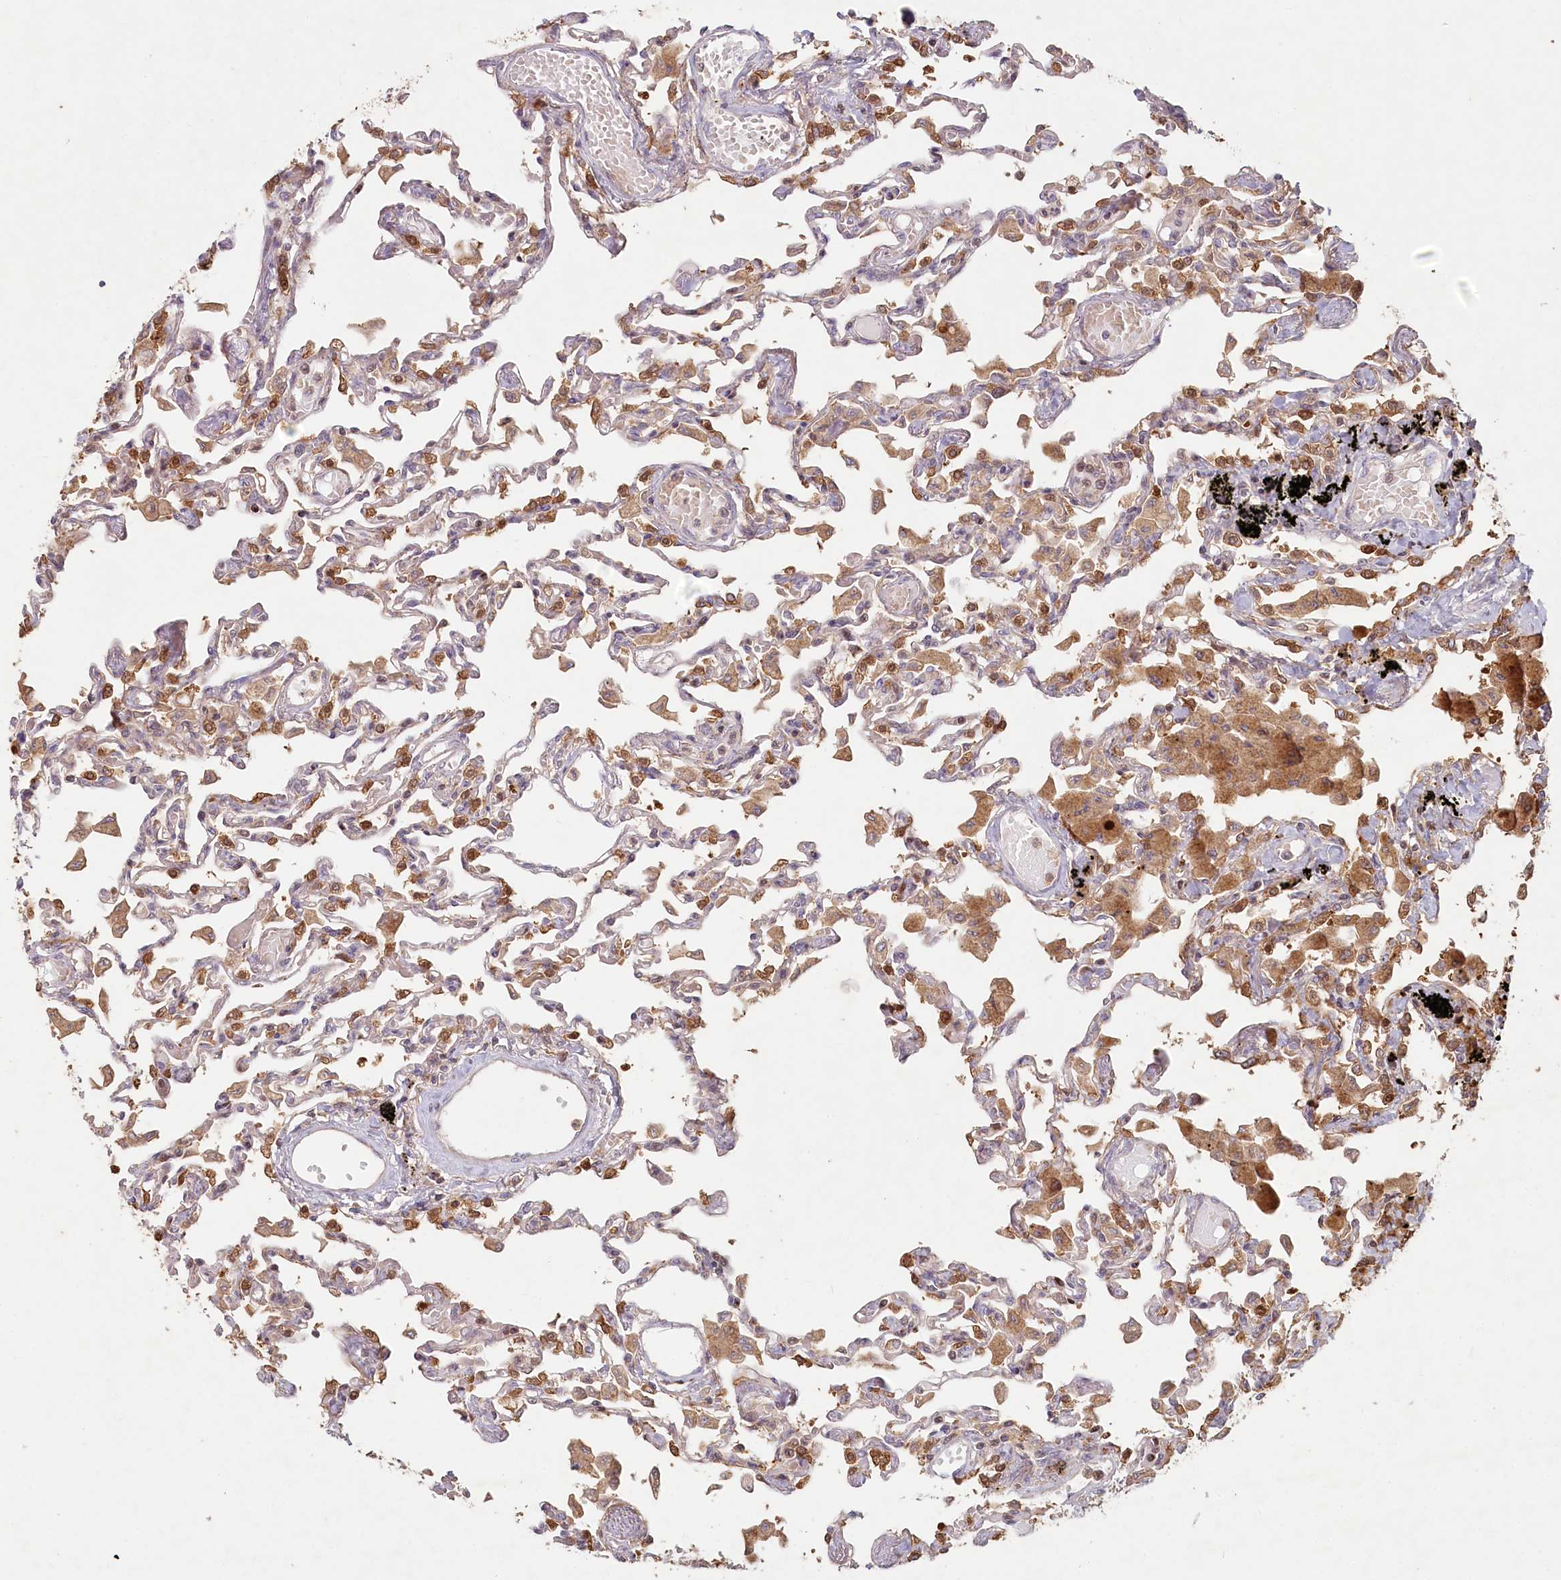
{"staining": {"intensity": "moderate", "quantity": "25%-75%", "location": "cytoplasmic/membranous"}, "tissue": "lung", "cell_type": "Alveolar cells", "image_type": "normal", "snomed": [{"axis": "morphology", "description": "Normal tissue, NOS"}, {"axis": "topography", "description": "Bronchus"}, {"axis": "topography", "description": "Lung"}], "caption": "The photomicrograph reveals immunohistochemical staining of normal lung. There is moderate cytoplasmic/membranous positivity is seen in approximately 25%-75% of alveolar cells.", "gene": "HAL", "patient": {"sex": "female", "age": 49}}